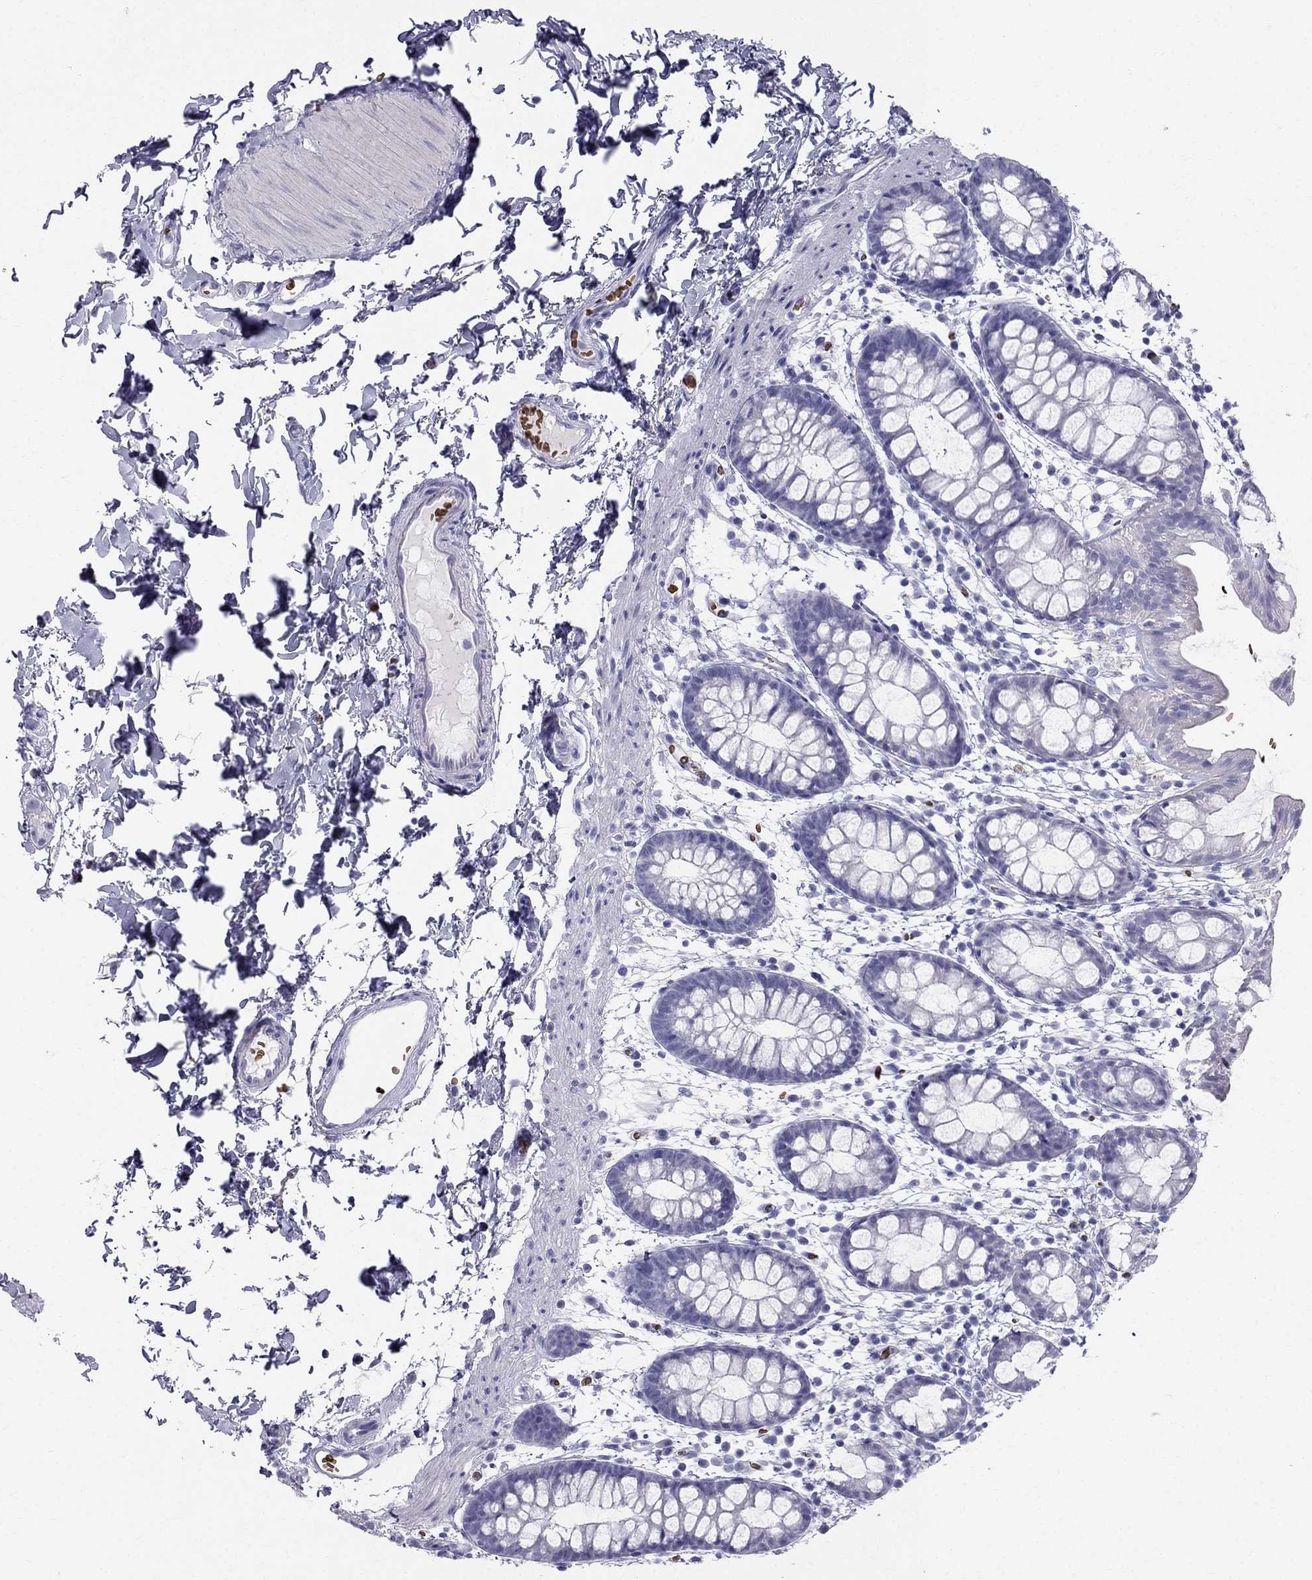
{"staining": {"intensity": "negative", "quantity": "none", "location": "none"}, "tissue": "rectum", "cell_type": "Glandular cells", "image_type": "normal", "snomed": [{"axis": "morphology", "description": "Normal tissue, NOS"}, {"axis": "topography", "description": "Rectum"}], "caption": "High magnification brightfield microscopy of benign rectum stained with DAB (3,3'-diaminobenzidine) (brown) and counterstained with hematoxylin (blue): glandular cells show no significant staining. Nuclei are stained in blue.", "gene": "DNAAF6", "patient": {"sex": "male", "age": 57}}